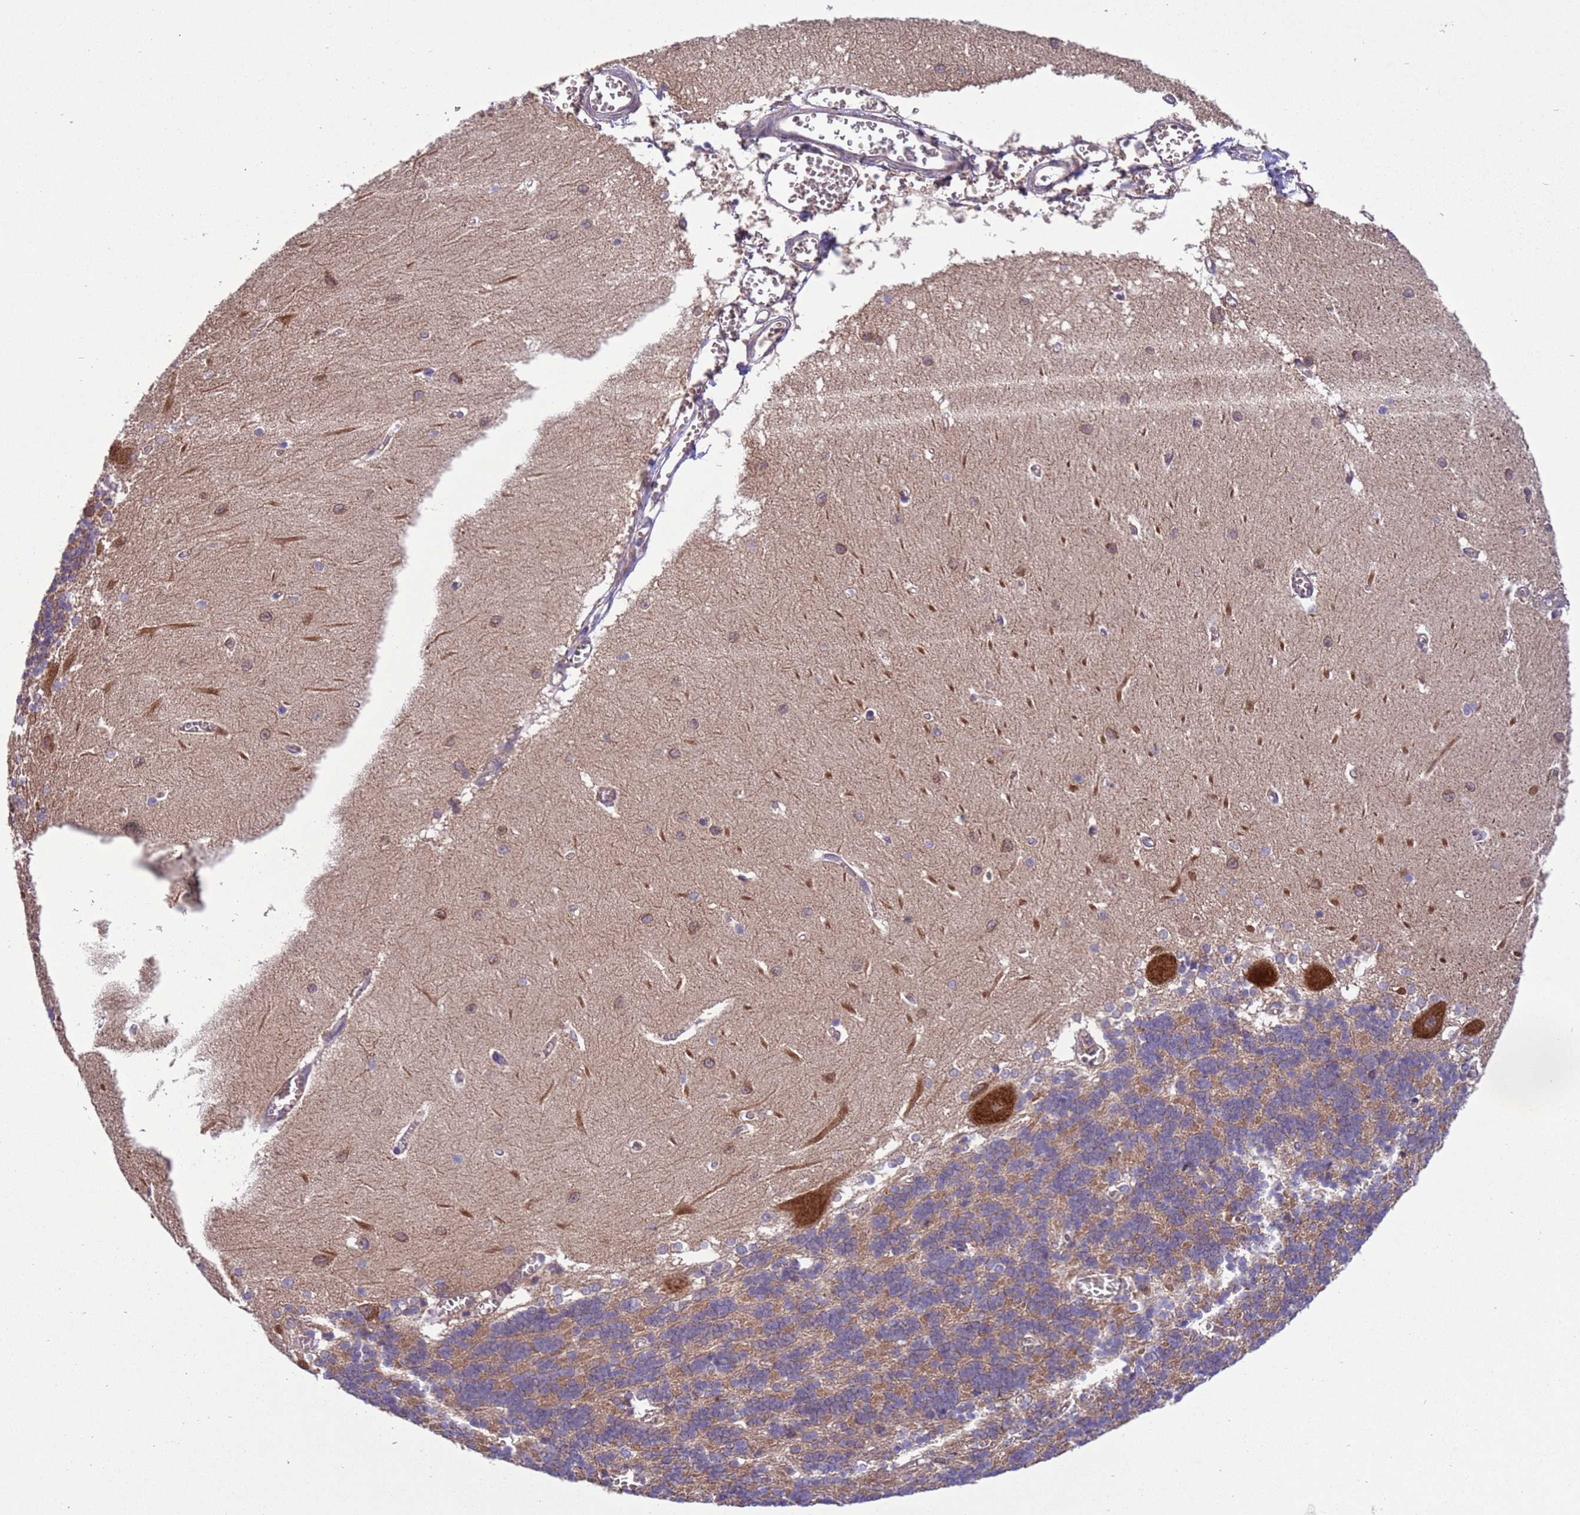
{"staining": {"intensity": "moderate", "quantity": "25%-75%", "location": "cytoplasmic/membranous"}, "tissue": "cerebellum", "cell_type": "Cells in granular layer", "image_type": "normal", "snomed": [{"axis": "morphology", "description": "Normal tissue, NOS"}, {"axis": "topography", "description": "Cerebellum"}], "caption": "Immunohistochemical staining of benign cerebellum exhibits moderate cytoplasmic/membranous protein positivity in approximately 25%-75% of cells in granular layer. The staining was performed using DAB (3,3'-diaminobenzidine), with brown indicating positive protein expression. Nuclei are stained blue with hematoxylin.", "gene": "ARHGAP12", "patient": {"sex": "male", "age": 37}}